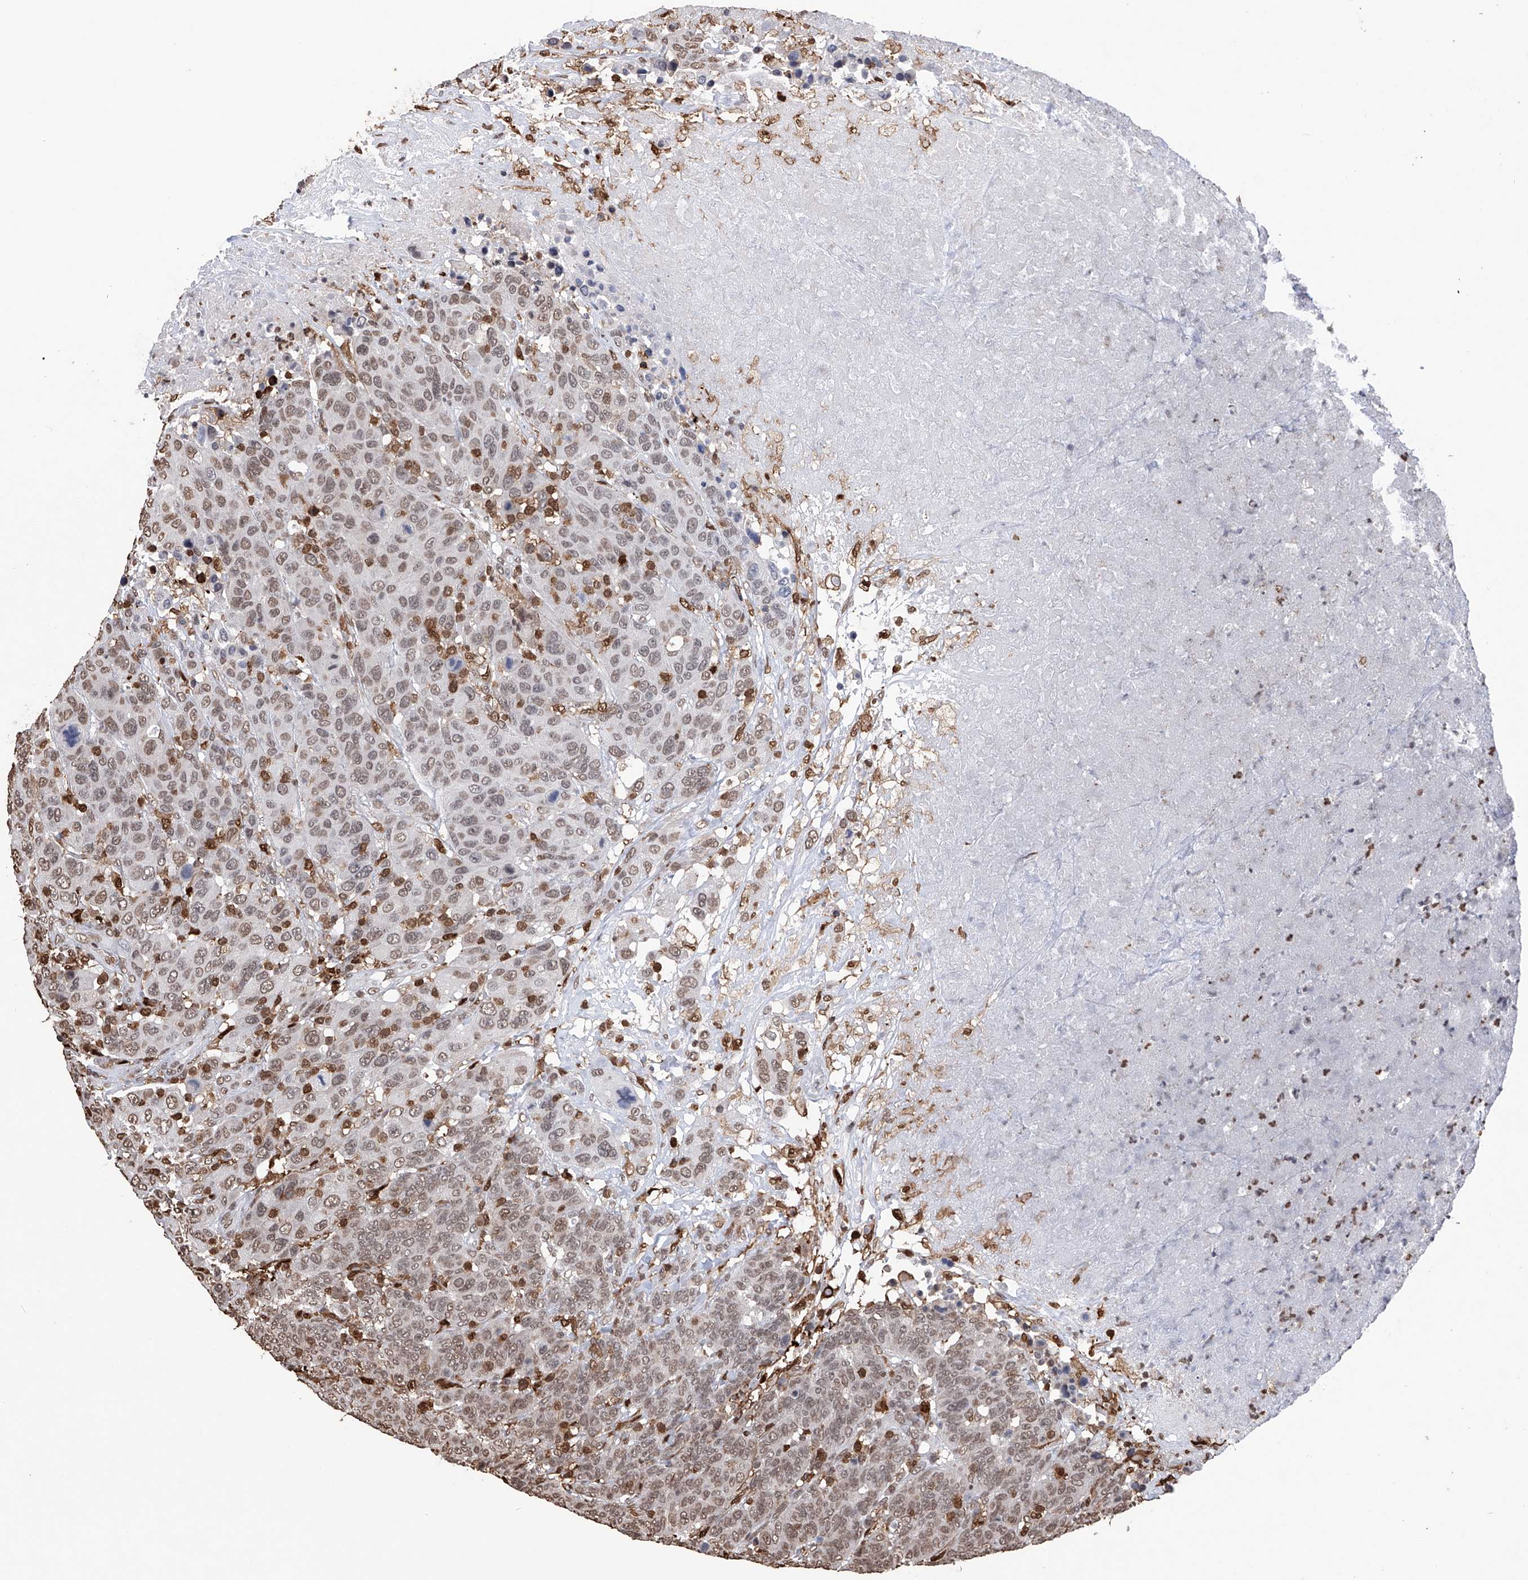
{"staining": {"intensity": "moderate", "quantity": "25%-75%", "location": "nuclear"}, "tissue": "breast cancer", "cell_type": "Tumor cells", "image_type": "cancer", "snomed": [{"axis": "morphology", "description": "Duct carcinoma"}, {"axis": "topography", "description": "Breast"}], "caption": "This is an image of immunohistochemistry staining of breast cancer (invasive ductal carcinoma), which shows moderate positivity in the nuclear of tumor cells.", "gene": "CFAP410", "patient": {"sex": "female", "age": 37}}